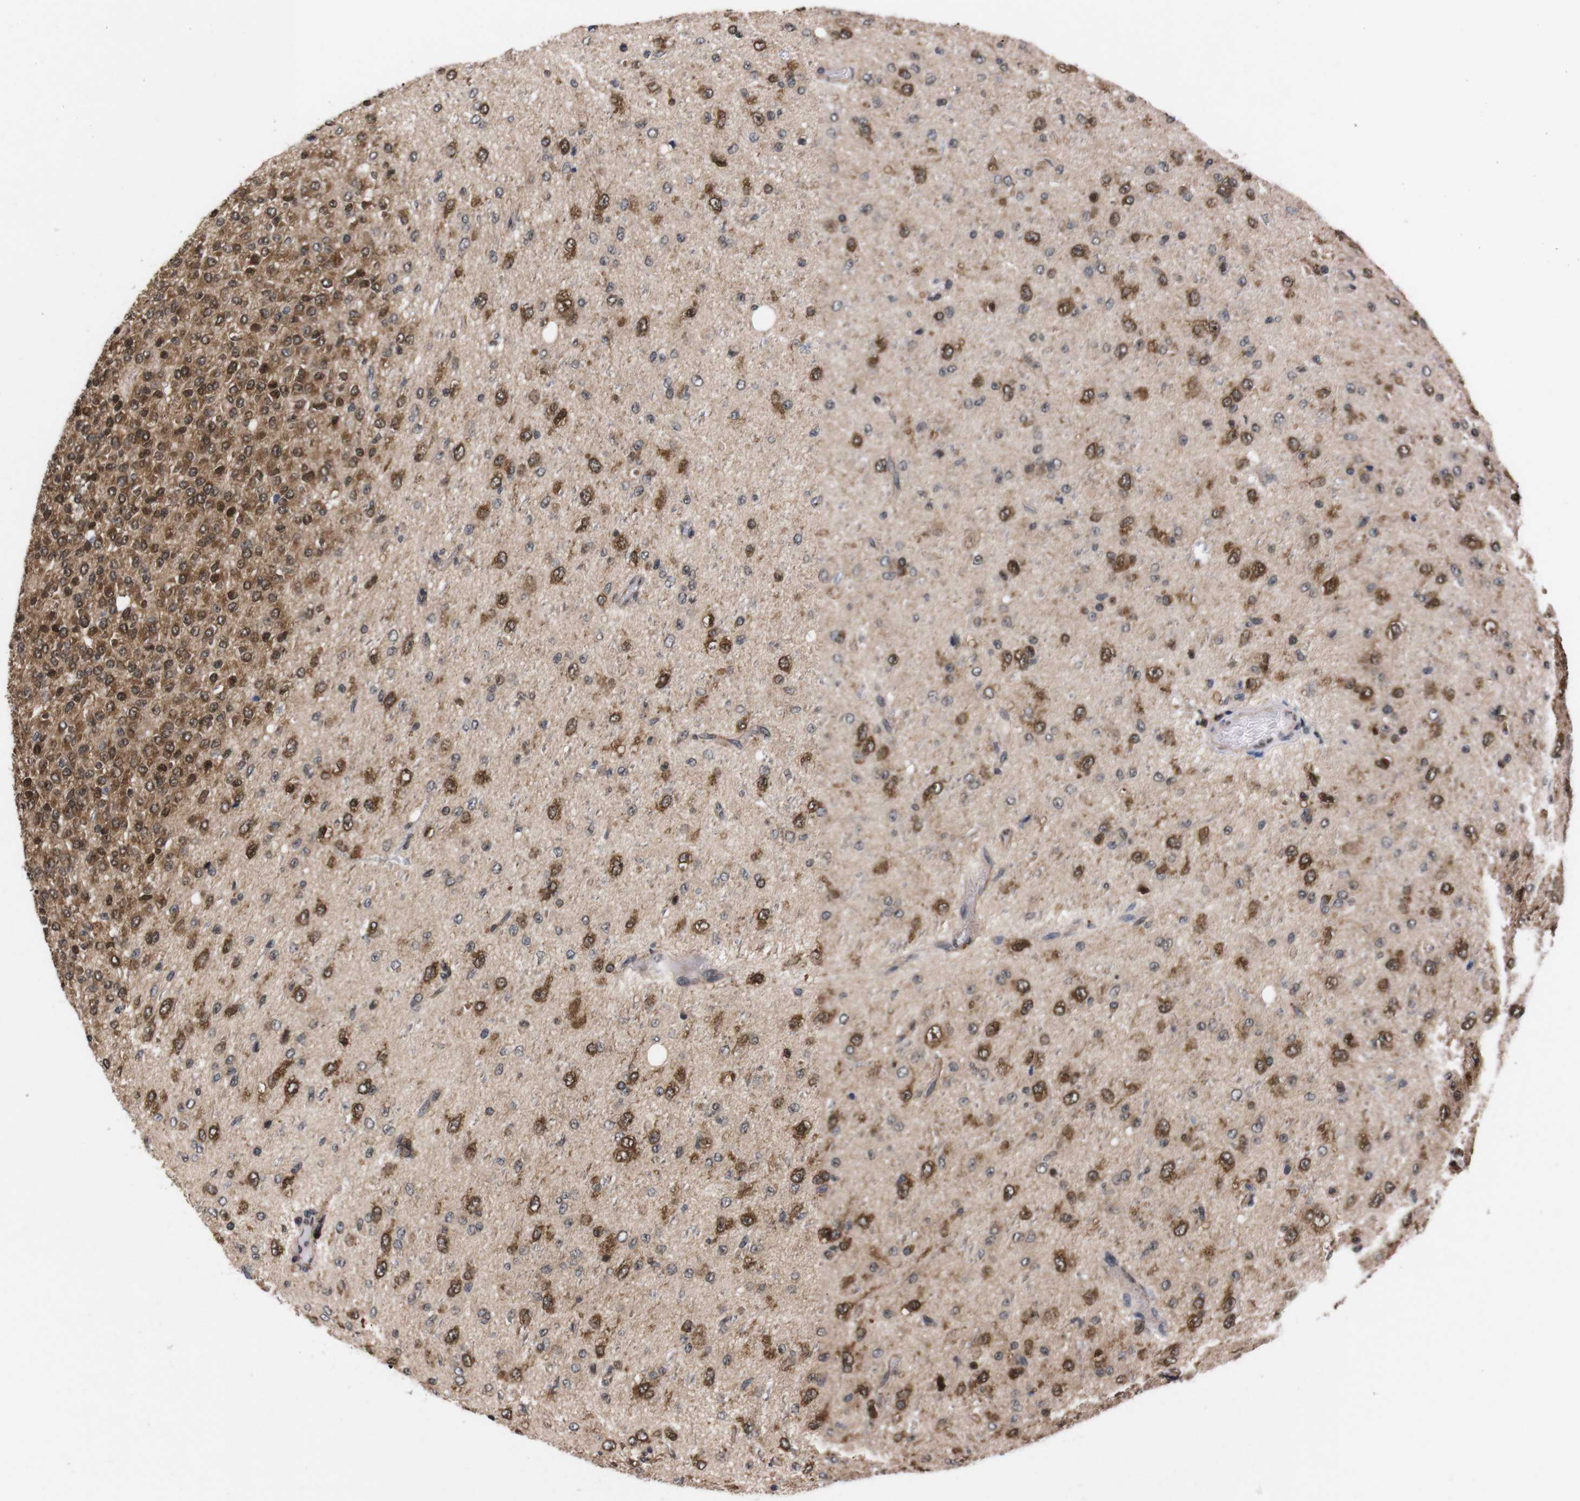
{"staining": {"intensity": "moderate", "quantity": ">75%", "location": "cytoplasmic/membranous,nuclear"}, "tissue": "glioma", "cell_type": "Tumor cells", "image_type": "cancer", "snomed": [{"axis": "morphology", "description": "Glioma, malignant, High grade"}, {"axis": "topography", "description": "pancreas cauda"}], "caption": "High-power microscopy captured an immunohistochemistry (IHC) image of glioma, revealing moderate cytoplasmic/membranous and nuclear positivity in approximately >75% of tumor cells.", "gene": "UBQLN2", "patient": {"sex": "male", "age": 60}}